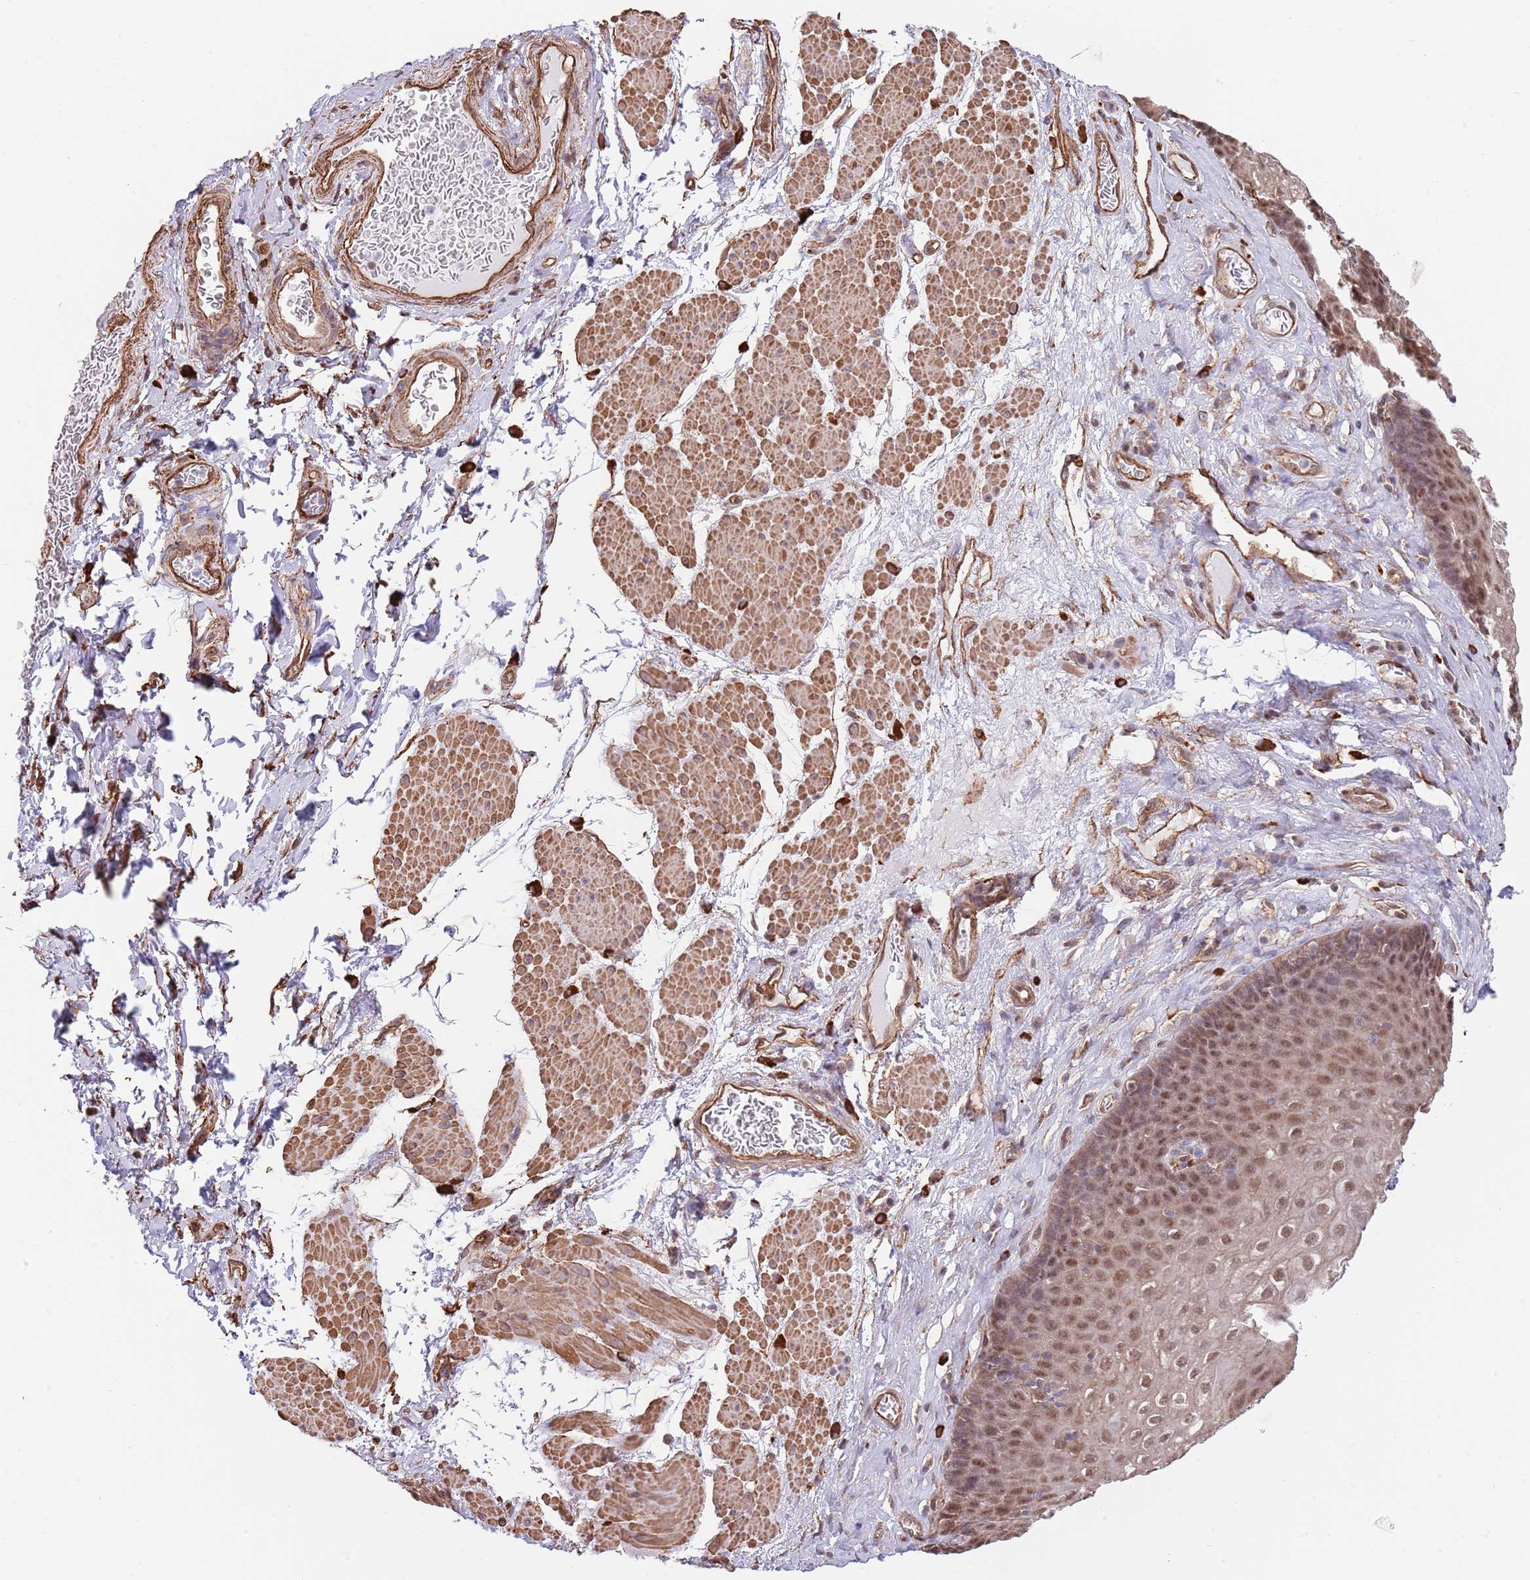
{"staining": {"intensity": "strong", "quantity": ">75%", "location": "cytoplasmic/membranous,nuclear"}, "tissue": "esophagus", "cell_type": "Squamous epithelial cells", "image_type": "normal", "snomed": [{"axis": "morphology", "description": "Normal tissue, NOS"}, {"axis": "topography", "description": "Esophagus"}], "caption": "The micrograph reveals staining of unremarkable esophagus, revealing strong cytoplasmic/membranous,nuclear protein positivity (brown color) within squamous epithelial cells.", "gene": "BPNT1", "patient": {"sex": "female", "age": 66}}